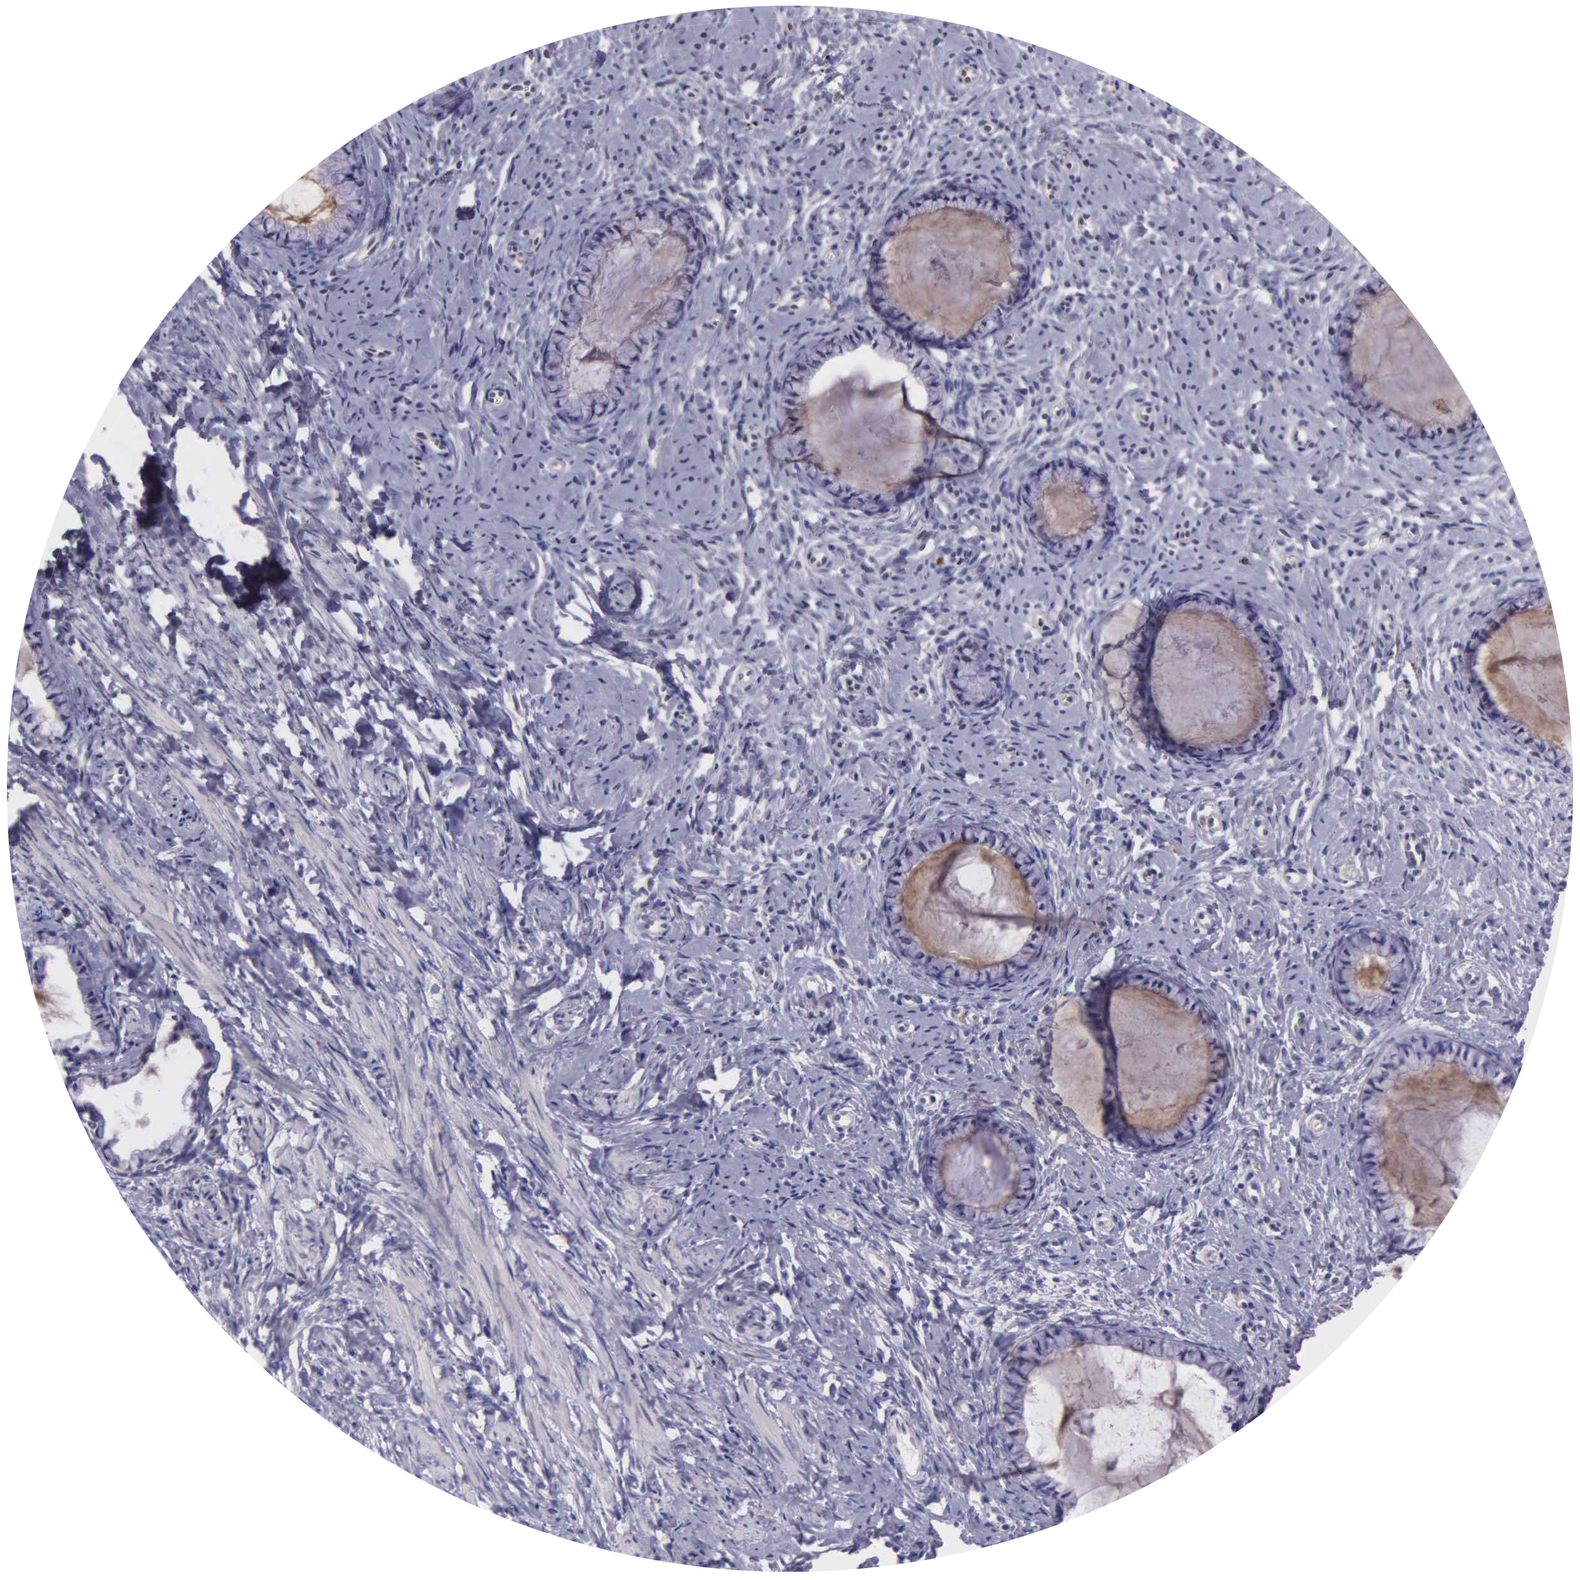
{"staining": {"intensity": "negative", "quantity": "none", "location": "none"}, "tissue": "cervix", "cell_type": "Glandular cells", "image_type": "normal", "snomed": [{"axis": "morphology", "description": "Normal tissue, NOS"}, {"axis": "topography", "description": "Cervix"}], "caption": "The histopathology image reveals no significant positivity in glandular cells of cervix.", "gene": "MCM5", "patient": {"sex": "female", "age": 70}}